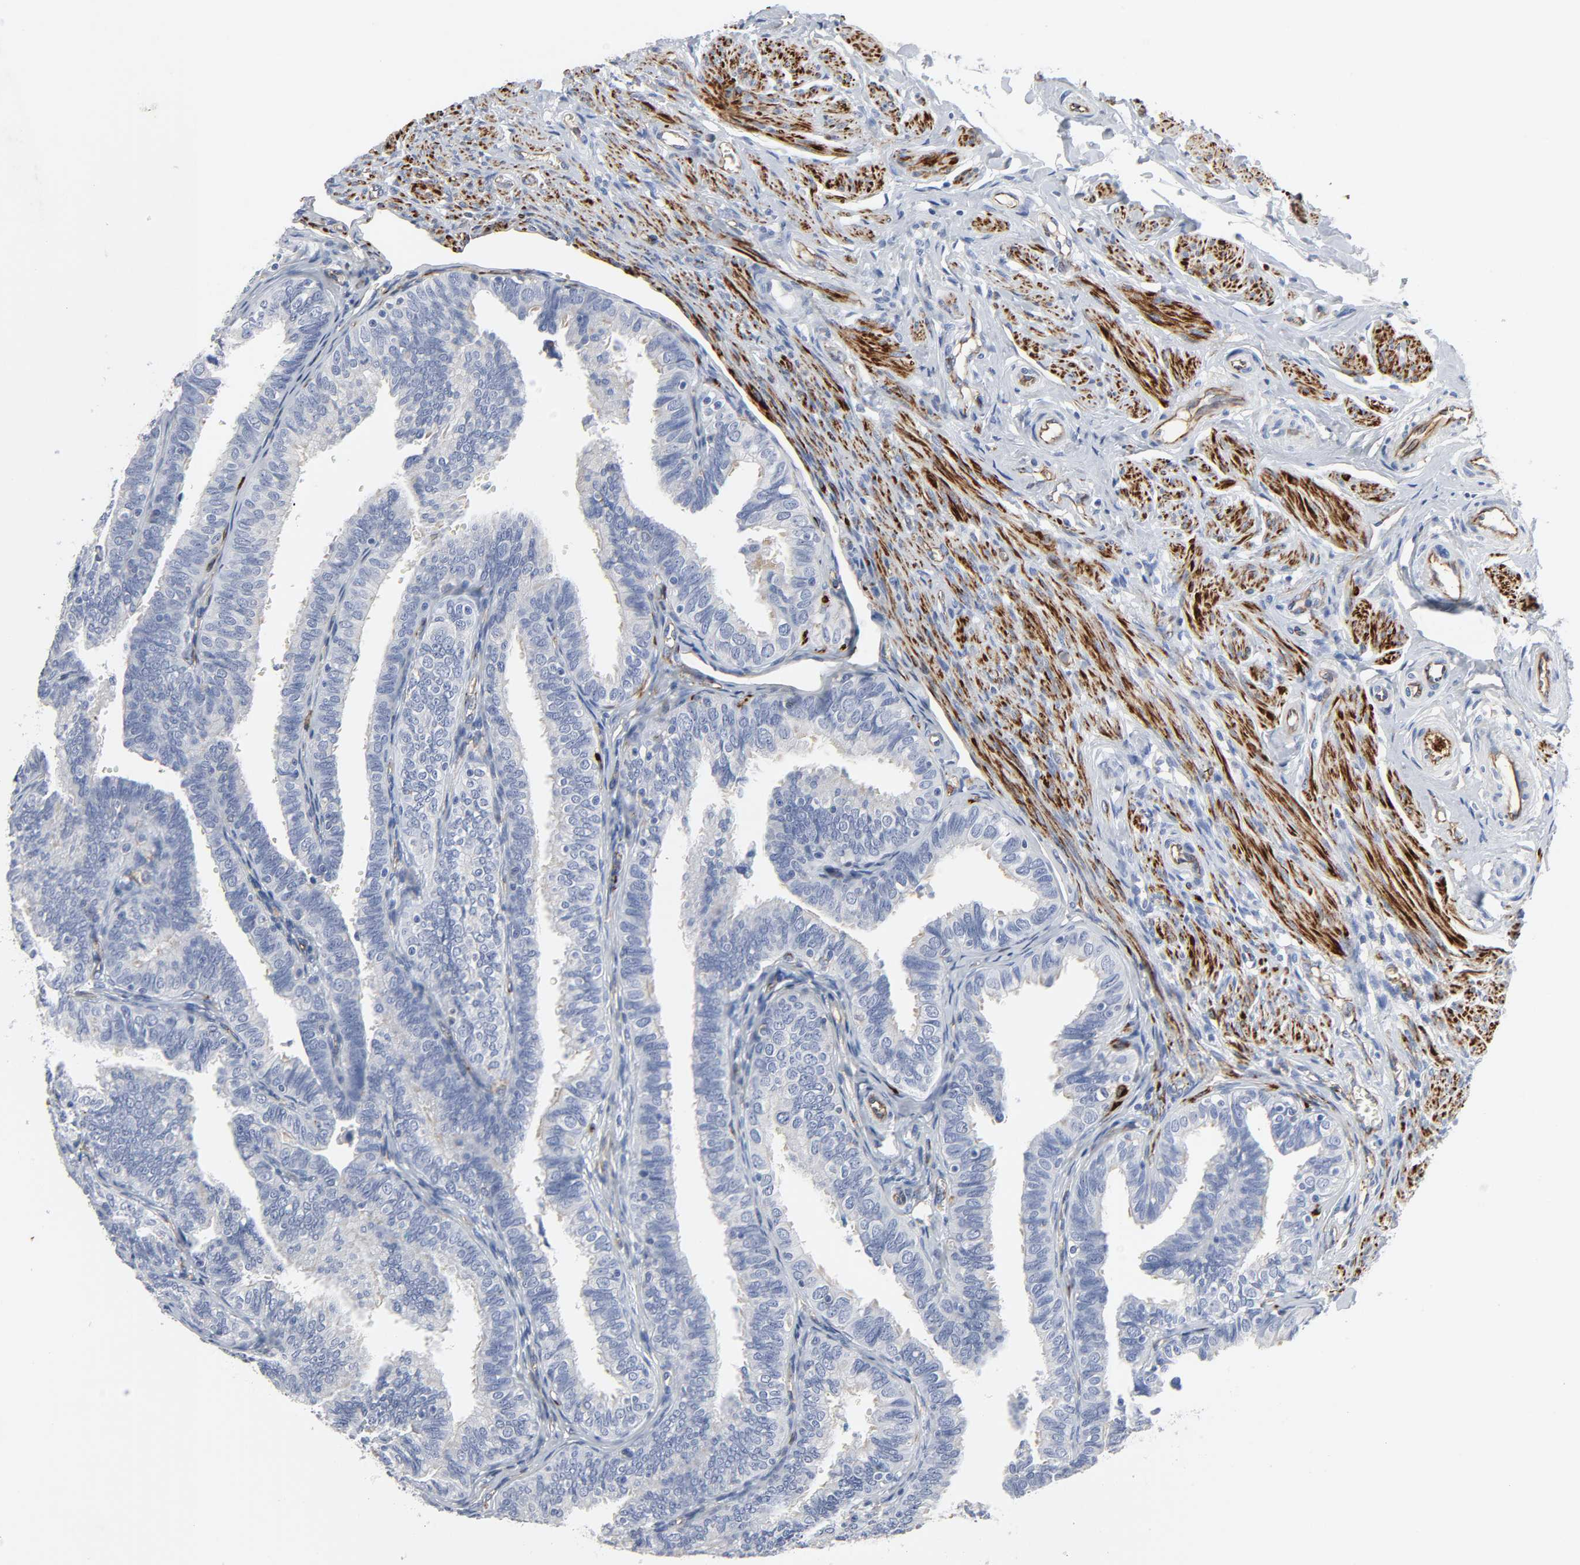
{"staining": {"intensity": "negative", "quantity": "none", "location": "none"}, "tissue": "fallopian tube", "cell_type": "Glandular cells", "image_type": "normal", "snomed": [{"axis": "morphology", "description": "Normal tissue, NOS"}, {"axis": "topography", "description": "Fallopian tube"}], "caption": "DAB (3,3'-diaminobenzidine) immunohistochemical staining of normal fallopian tube exhibits no significant expression in glandular cells.", "gene": "PECAM1", "patient": {"sex": "female", "age": 46}}